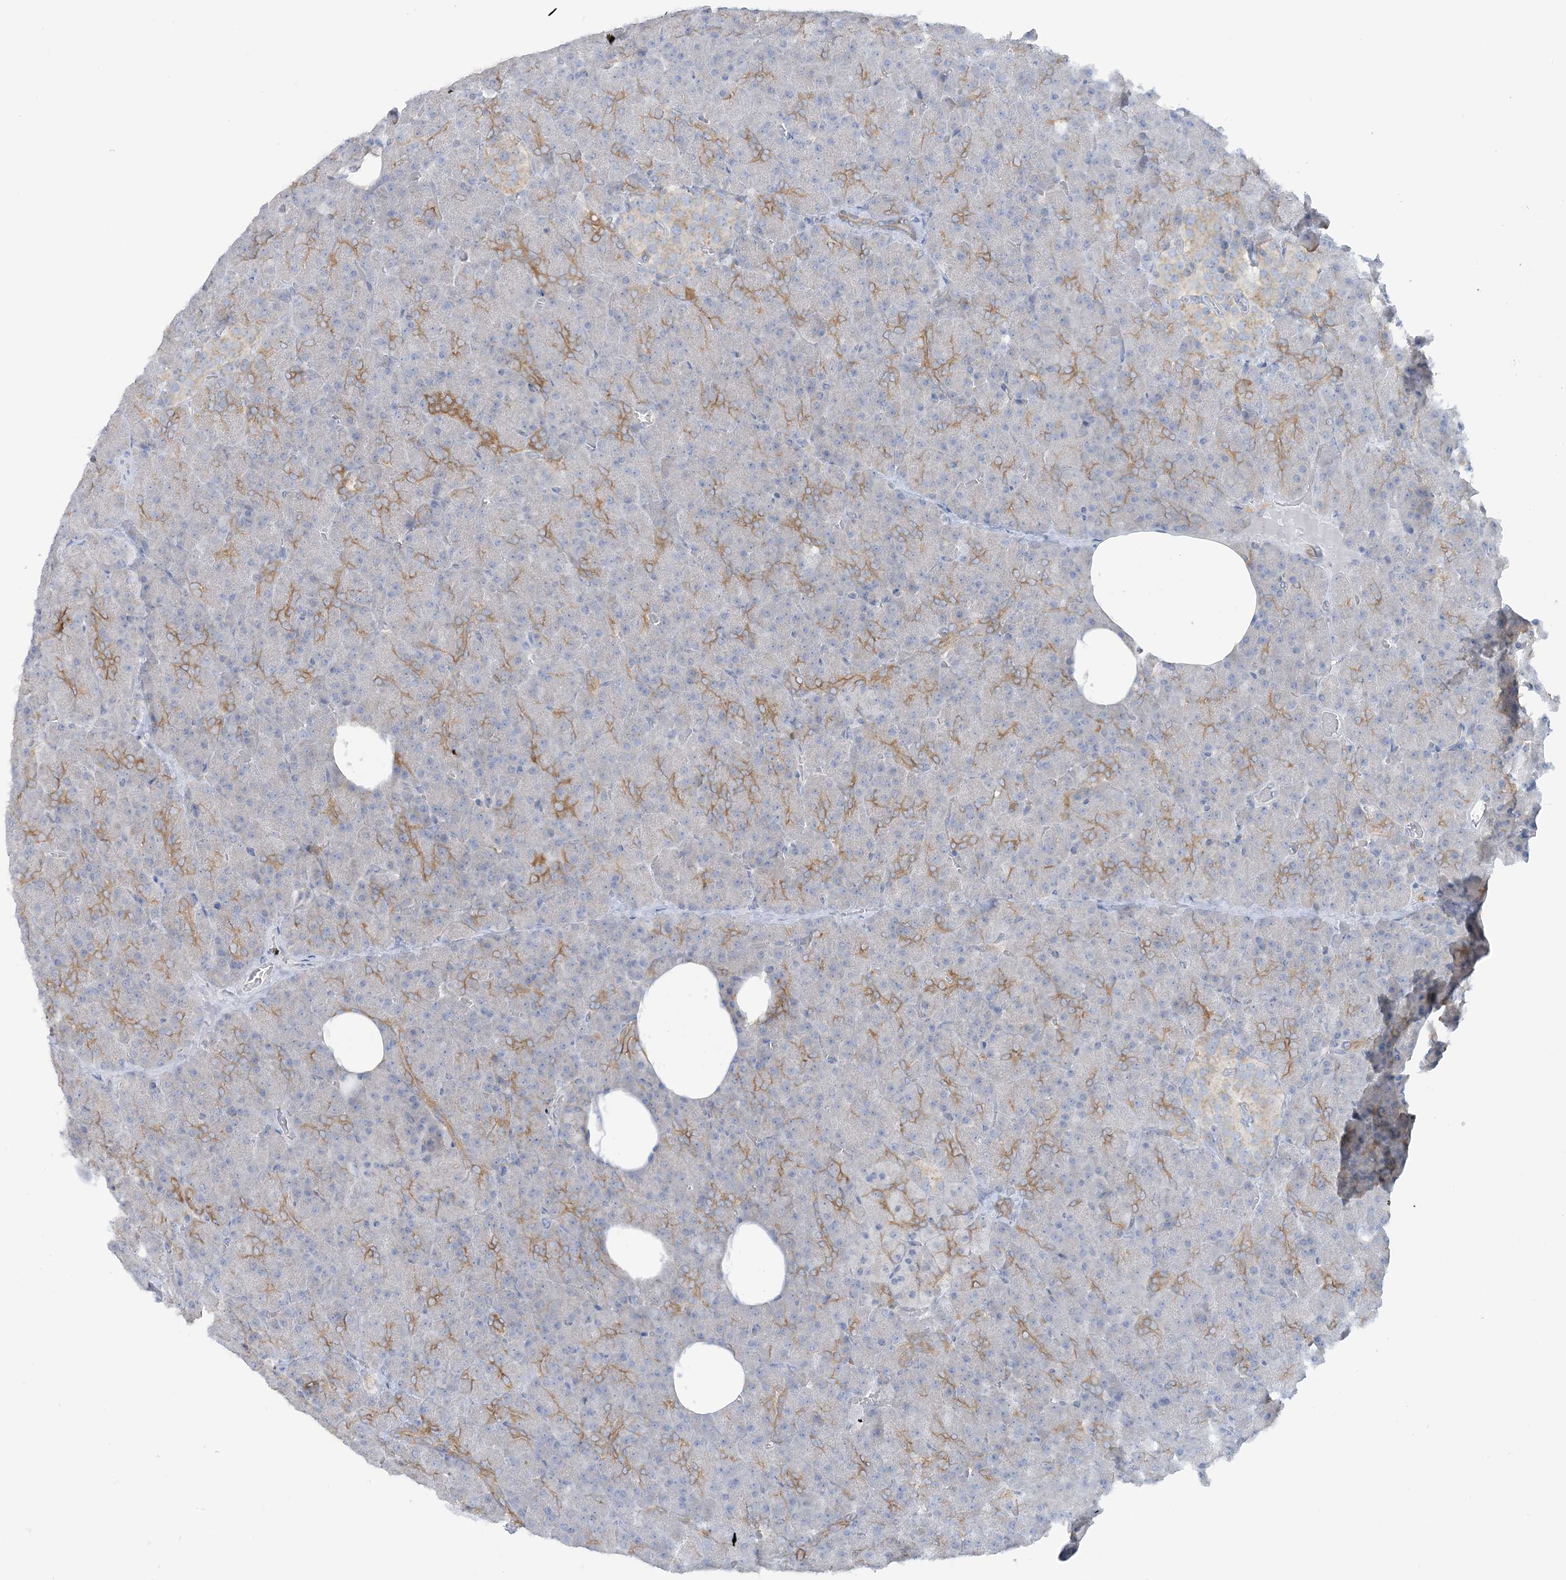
{"staining": {"intensity": "moderate", "quantity": "25%-75%", "location": "cytoplasmic/membranous"}, "tissue": "pancreas", "cell_type": "Exocrine glandular cells", "image_type": "normal", "snomed": [{"axis": "morphology", "description": "Normal tissue, NOS"}, {"axis": "morphology", "description": "Carcinoid, malignant, NOS"}, {"axis": "topography", "description": "Pancreas"}], "caption": "Normal pancreas exhibits moderate cytoplasmic/membranous expression in about 25%-75% of exocrine glandular cells, visualized by immunohistochemistry.", "gene": "MRPS18A", "patient": {"sex": "female", "age": 35}}